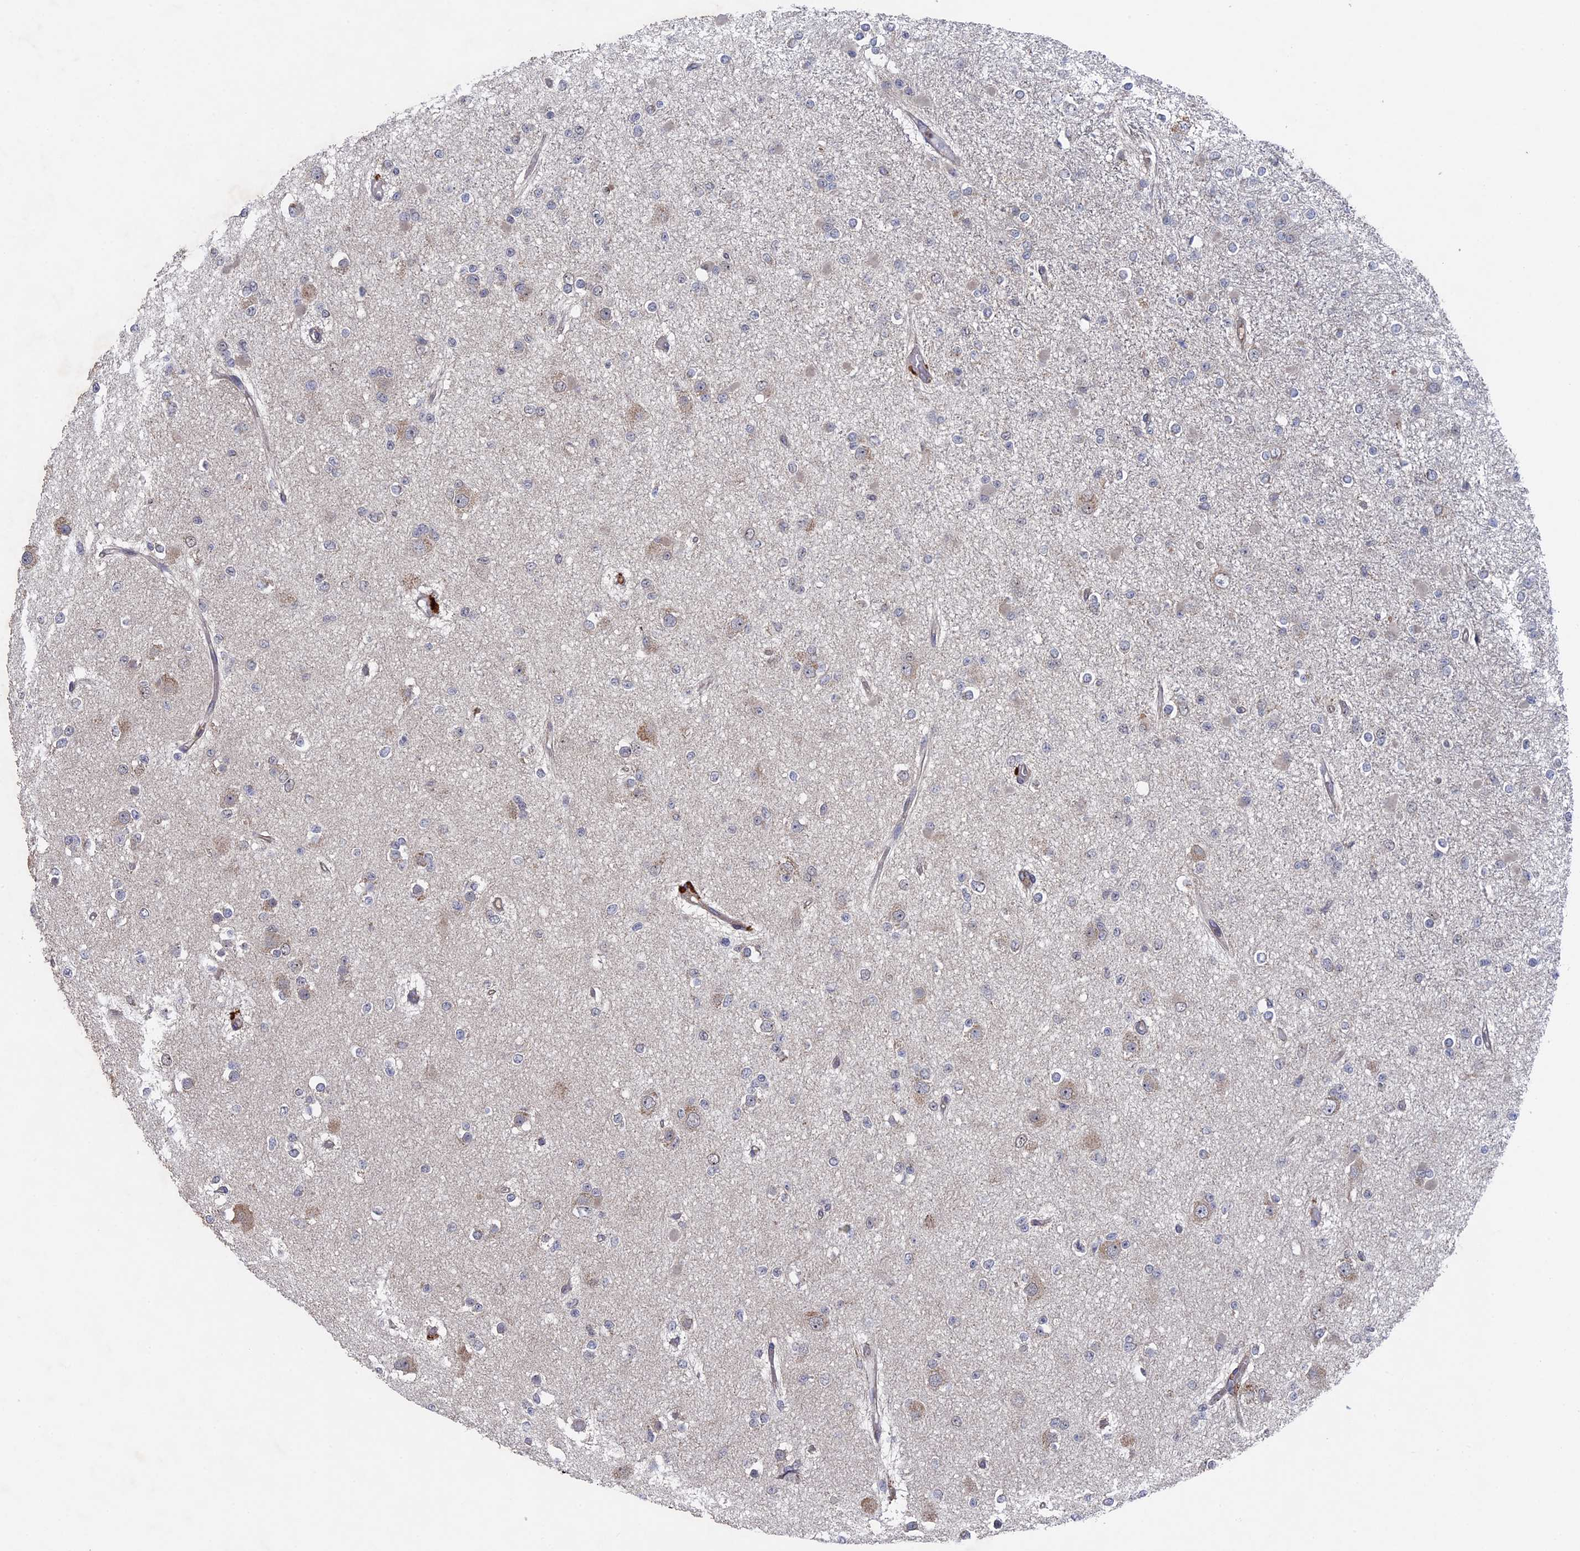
{"staining": {"intensity": "negative", "quantity": "none", "location": "none"}, "tissue": "glioma", "cell_type": "Tumor cells", "image_type": "cancer", "snomed": [{"axis": "morphology", "description": "Glioma, malignant, Low grade"}, {"axis": "topography", "description": "Brain"}], "caption": "High magnification brightfield microscopy of glioma stained with DAB (3,3'-diaminobenzidine) (brown) and counterstained with hematoxylin (blue): tumor cells show no significant expression.", "gene": "RAB15", "patient": {"sex": "female", "age": 22}}